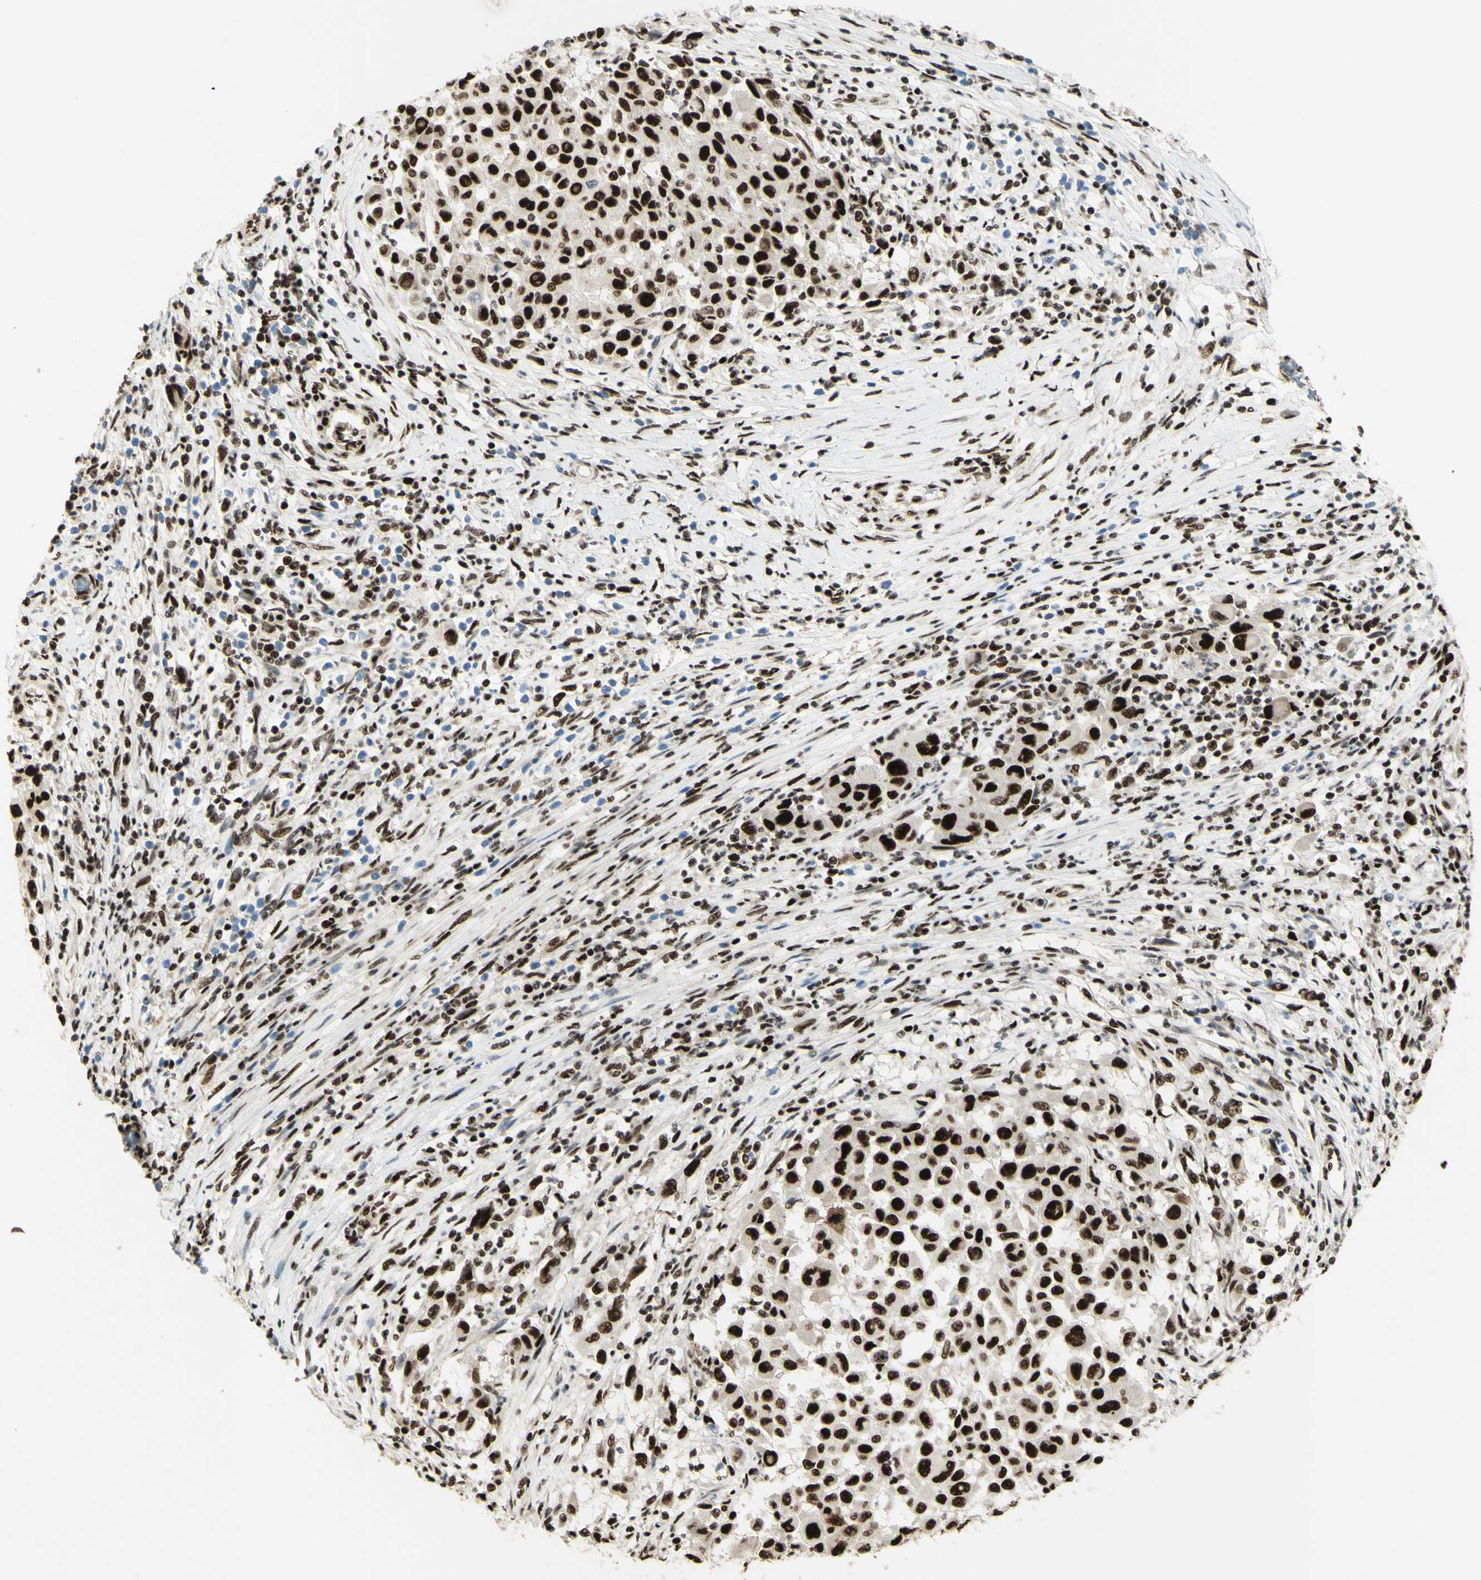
{"staining": {"intensity": "strong", "quantity": ">75%", "location": "nuclear"}, "tissue": "melanoma", "cell_type": "Tumor cells", "image_type": "cancer", "snomed": [{"axis": "morphology", "description": "Malignant melanoma, Metastatic site"}, {"axis": "topography", "description": "Lymph node"}], "caption": "This histopathology image displays IHC staining of malignant melanoma (metastatic site), with high strong nuclear positivity in approximately >75% of tumor cells.", "gene": "DHX9", "patient": {"sex": "male", "age": 61}}